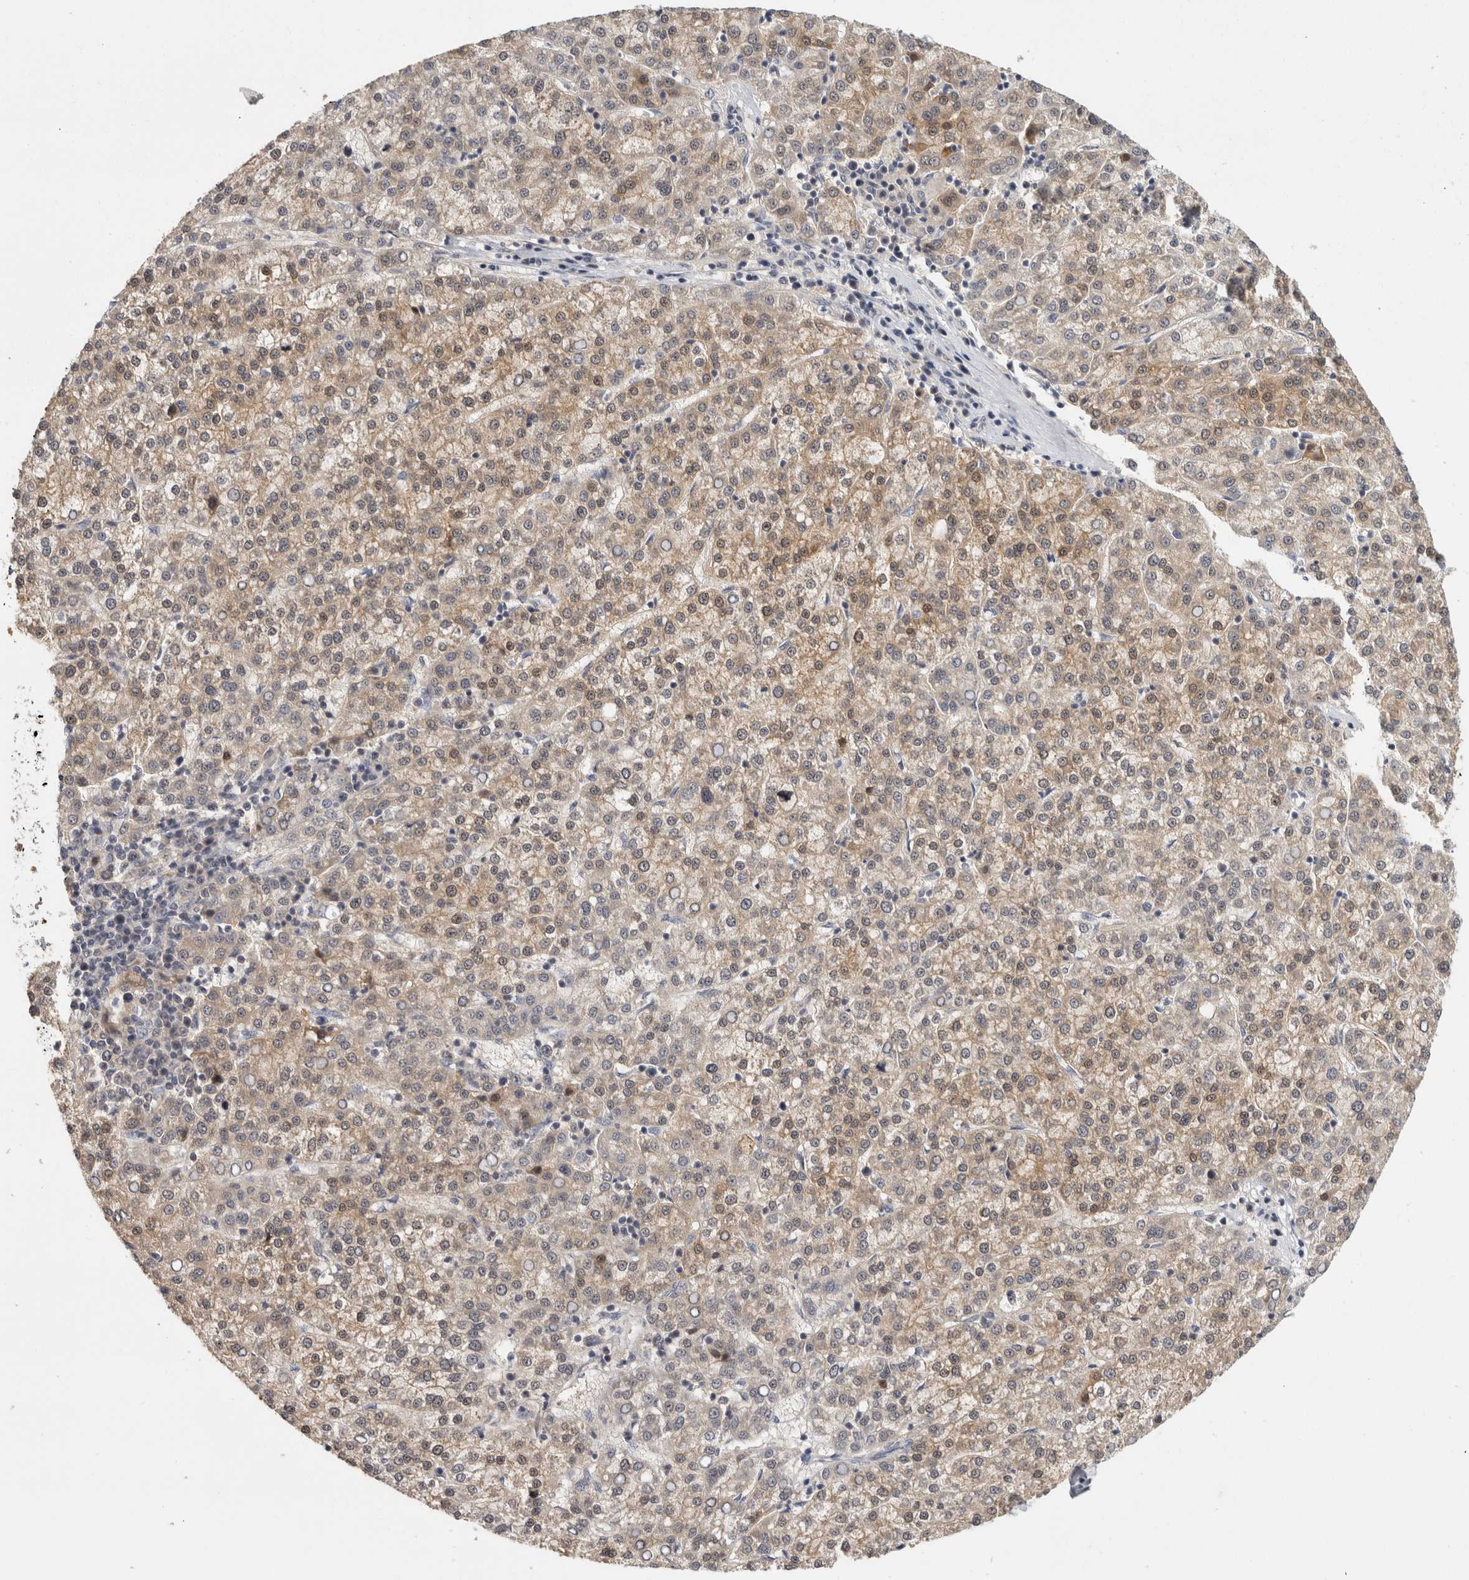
{"staining": {"intensity": "moderate", "quantity": "25%-75%", "location": "cytoplasmic/membranous"}, "tissue": "liver cancer", "cell_type": "Tumor cells", "image_type": "cancer", "snomed": [{"axis": "morphology", "description": "Carcinoma, Hepatocellular, NOS"}, {"axis": "topography", "description": "Liver"}], "caption": "The histopathology image shows staining of liver cancer (hepatocellular carcinoma), revealing moderate cytoplasmic/membranous protein staining (brown color) within tumor cells.", "gene": "ACAT2", "patient": {"sex": "female", "age": 58}}